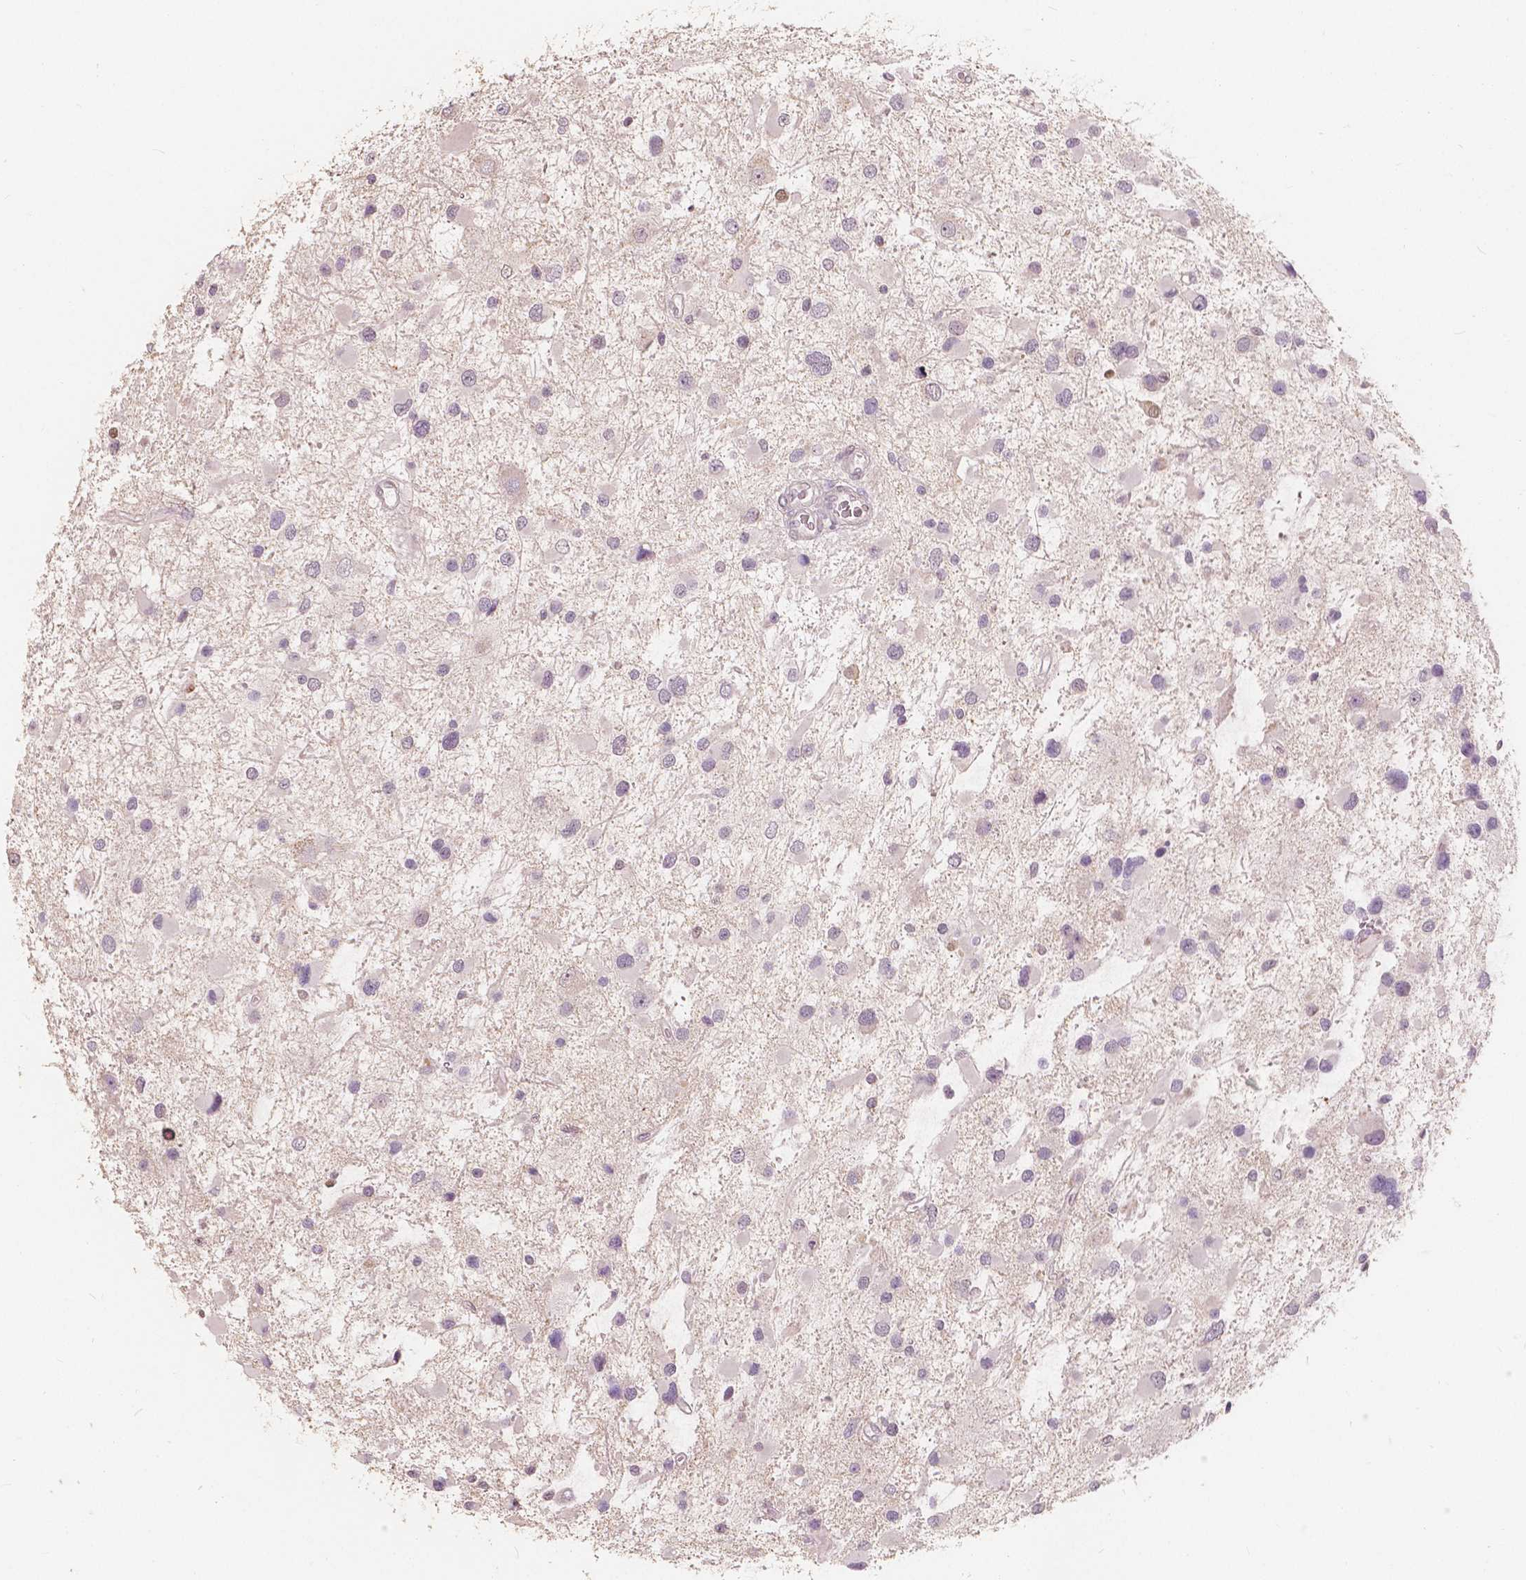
{"staining": {"intensity": "negative", "quantity": "none", "location": "none"}, "tissue": "glioma", "cell_type": "Tumor cells", "image_type": "cancer", "snomed": [{"axis": "morphology", "description": "Glioma, malignant, Low grade"}, {"axis": "topography", "description": "Brain"}], "caption": "This is a micrograph of IHC staining of glioma, which shows no expression in tumor cells.", "gene": "SAT2", "patient": {"sex": "female", "age": 32}}